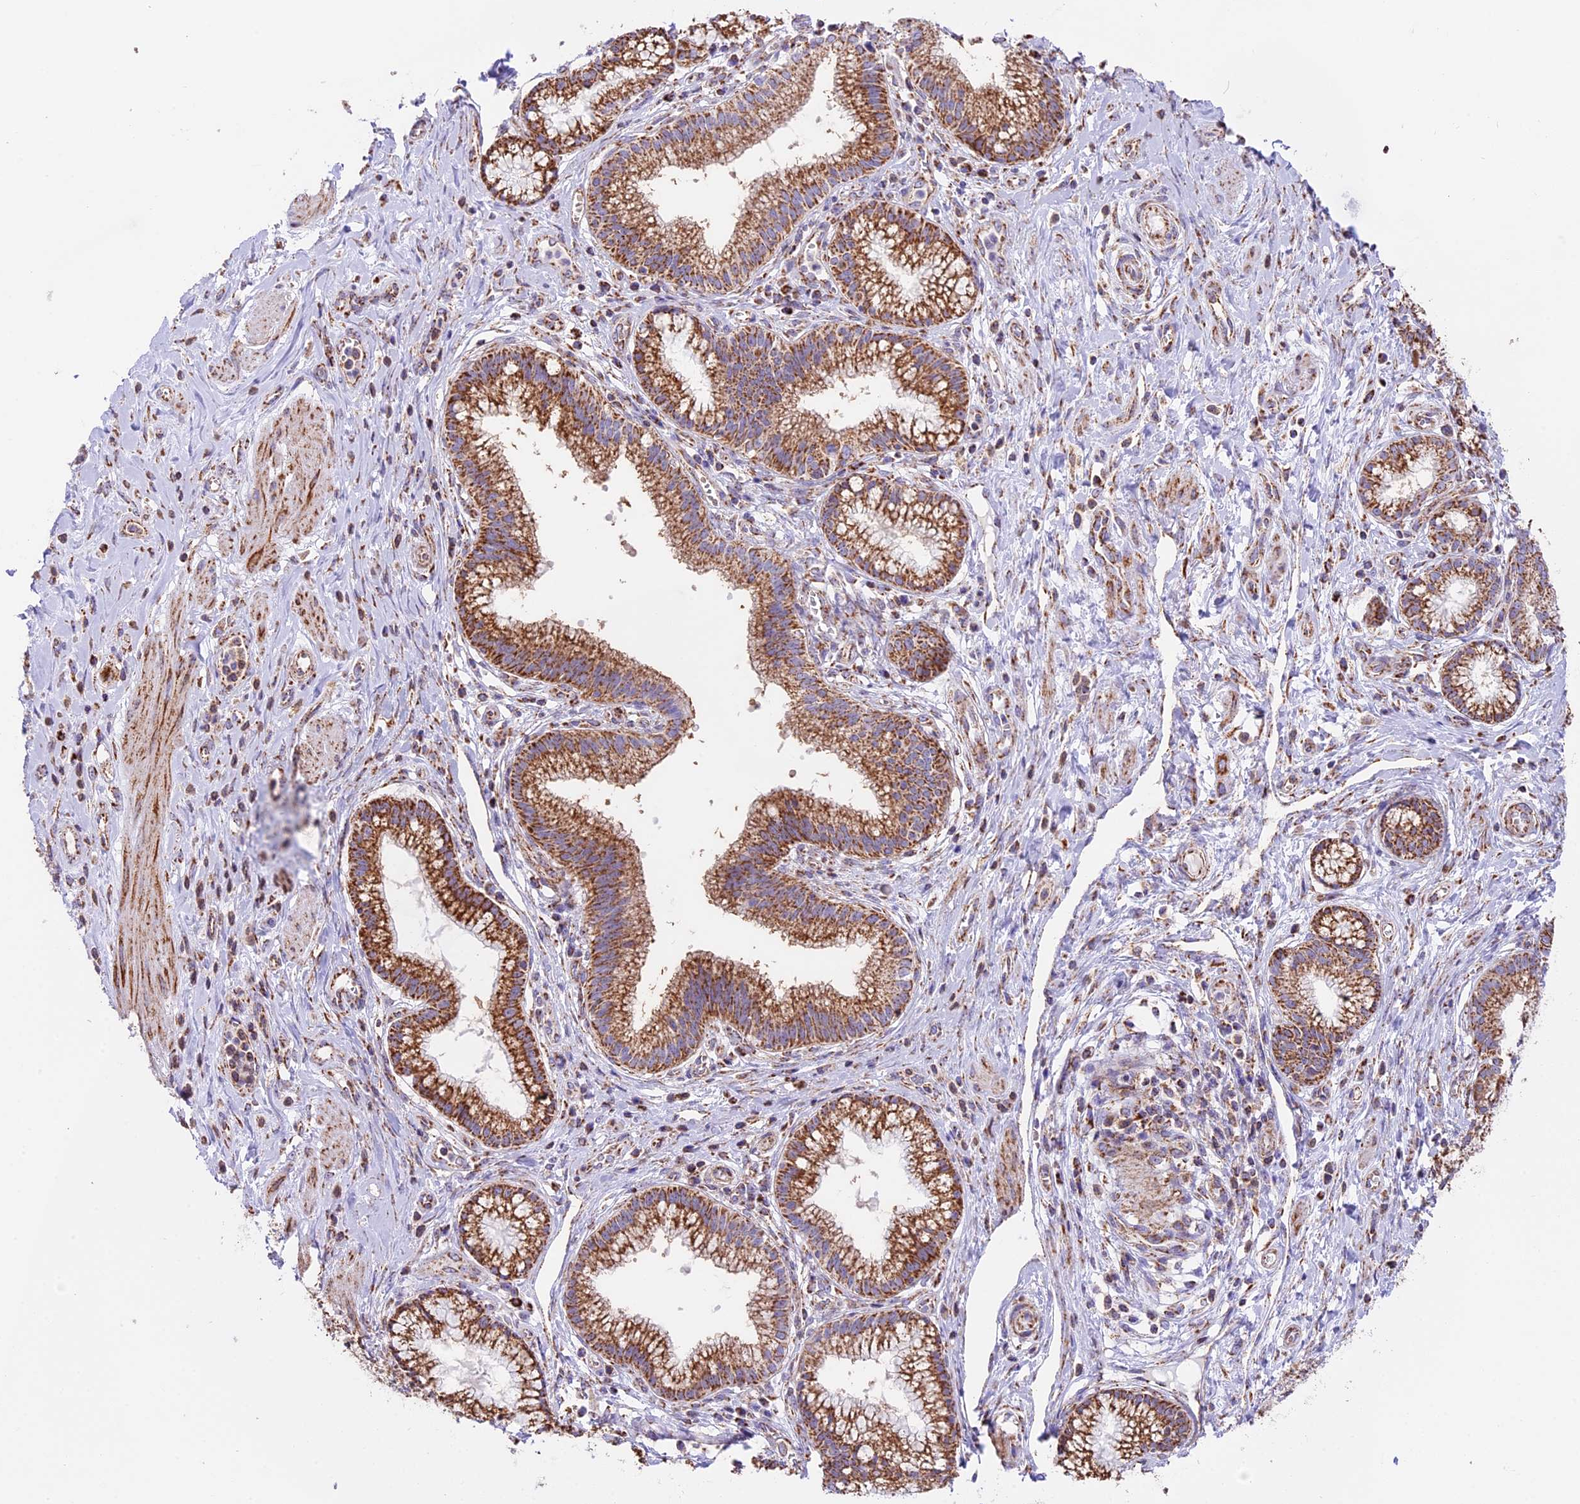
{"staining": {"intensity": "strong", "quantity": ">75%", "location": "cytoplasmic/membranous"}, "tissue": "pancreatic cancer", "cell_type": "Tumor cells", "image_type": "cancer", "snomed": [{"axis": "morphology", "description": "Adenocarcinoma, NOS"}, {"axis": "topography", "description": "Pancreas"}], "caption": "Strong cytoplasmic/membranous protein expression is identified in about >75% of tumor cells in adenocarcinoma (pancreatic).", "gene": "NDUFA8", "patient": {"sex": "male", "age": 72}}